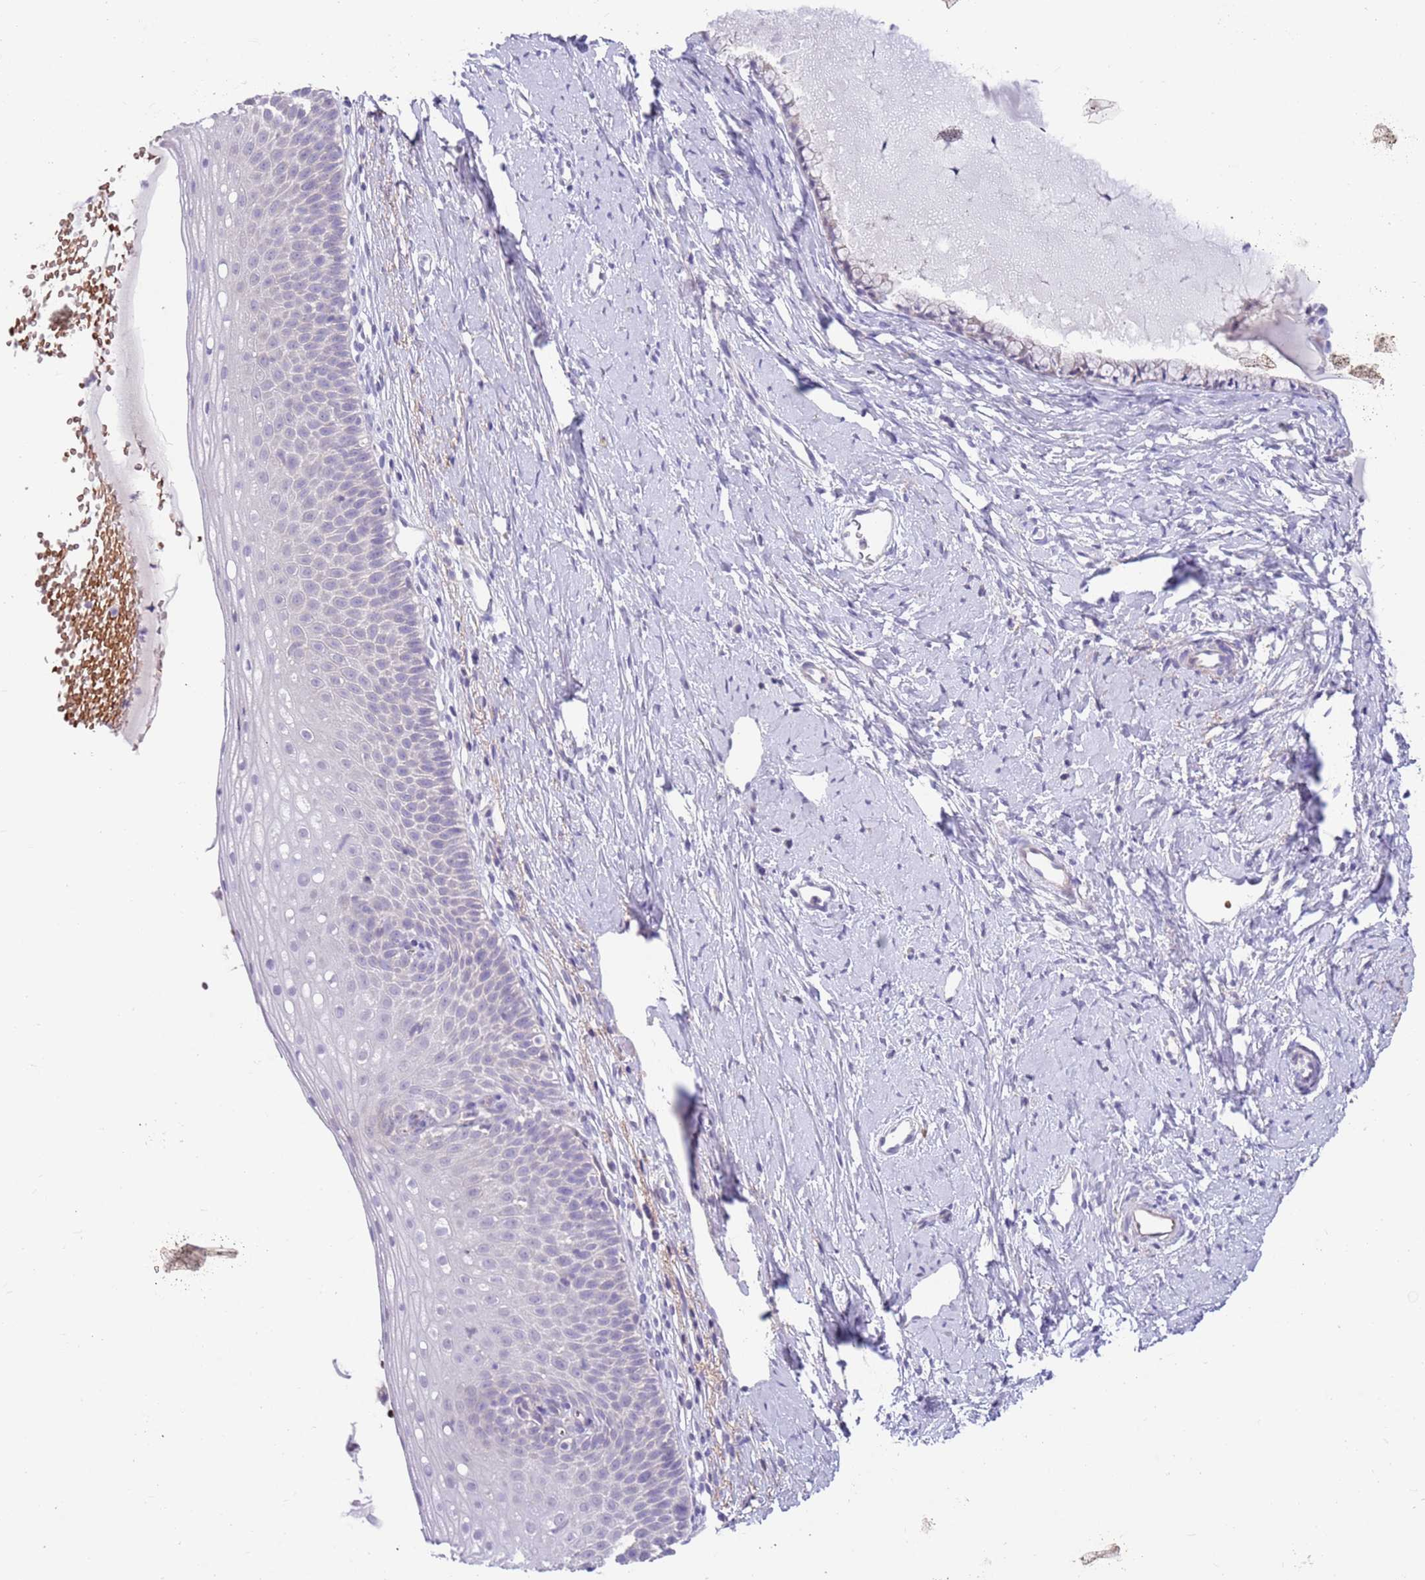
{"staining": {"intensity": "negative", "quantity": "none", "location": "none"}, "tissue": "cervix", "cell_type": "Glandular cells", "image_type": "normal", "snomed": [{"axis": "morphology", "description": "Normal tissue, NOS"}, {"axis": "topography", "description": "Cervix"}], "caption": "Immunohistochemistry (IHC) of normal cervix demonstrates no positivity in glandular cells. (DAB immunohistochemistry (IHC) with hematoxylin counter stain).", "gene": "ZNF14", "patient": {"sex": "female", "age": 57}}